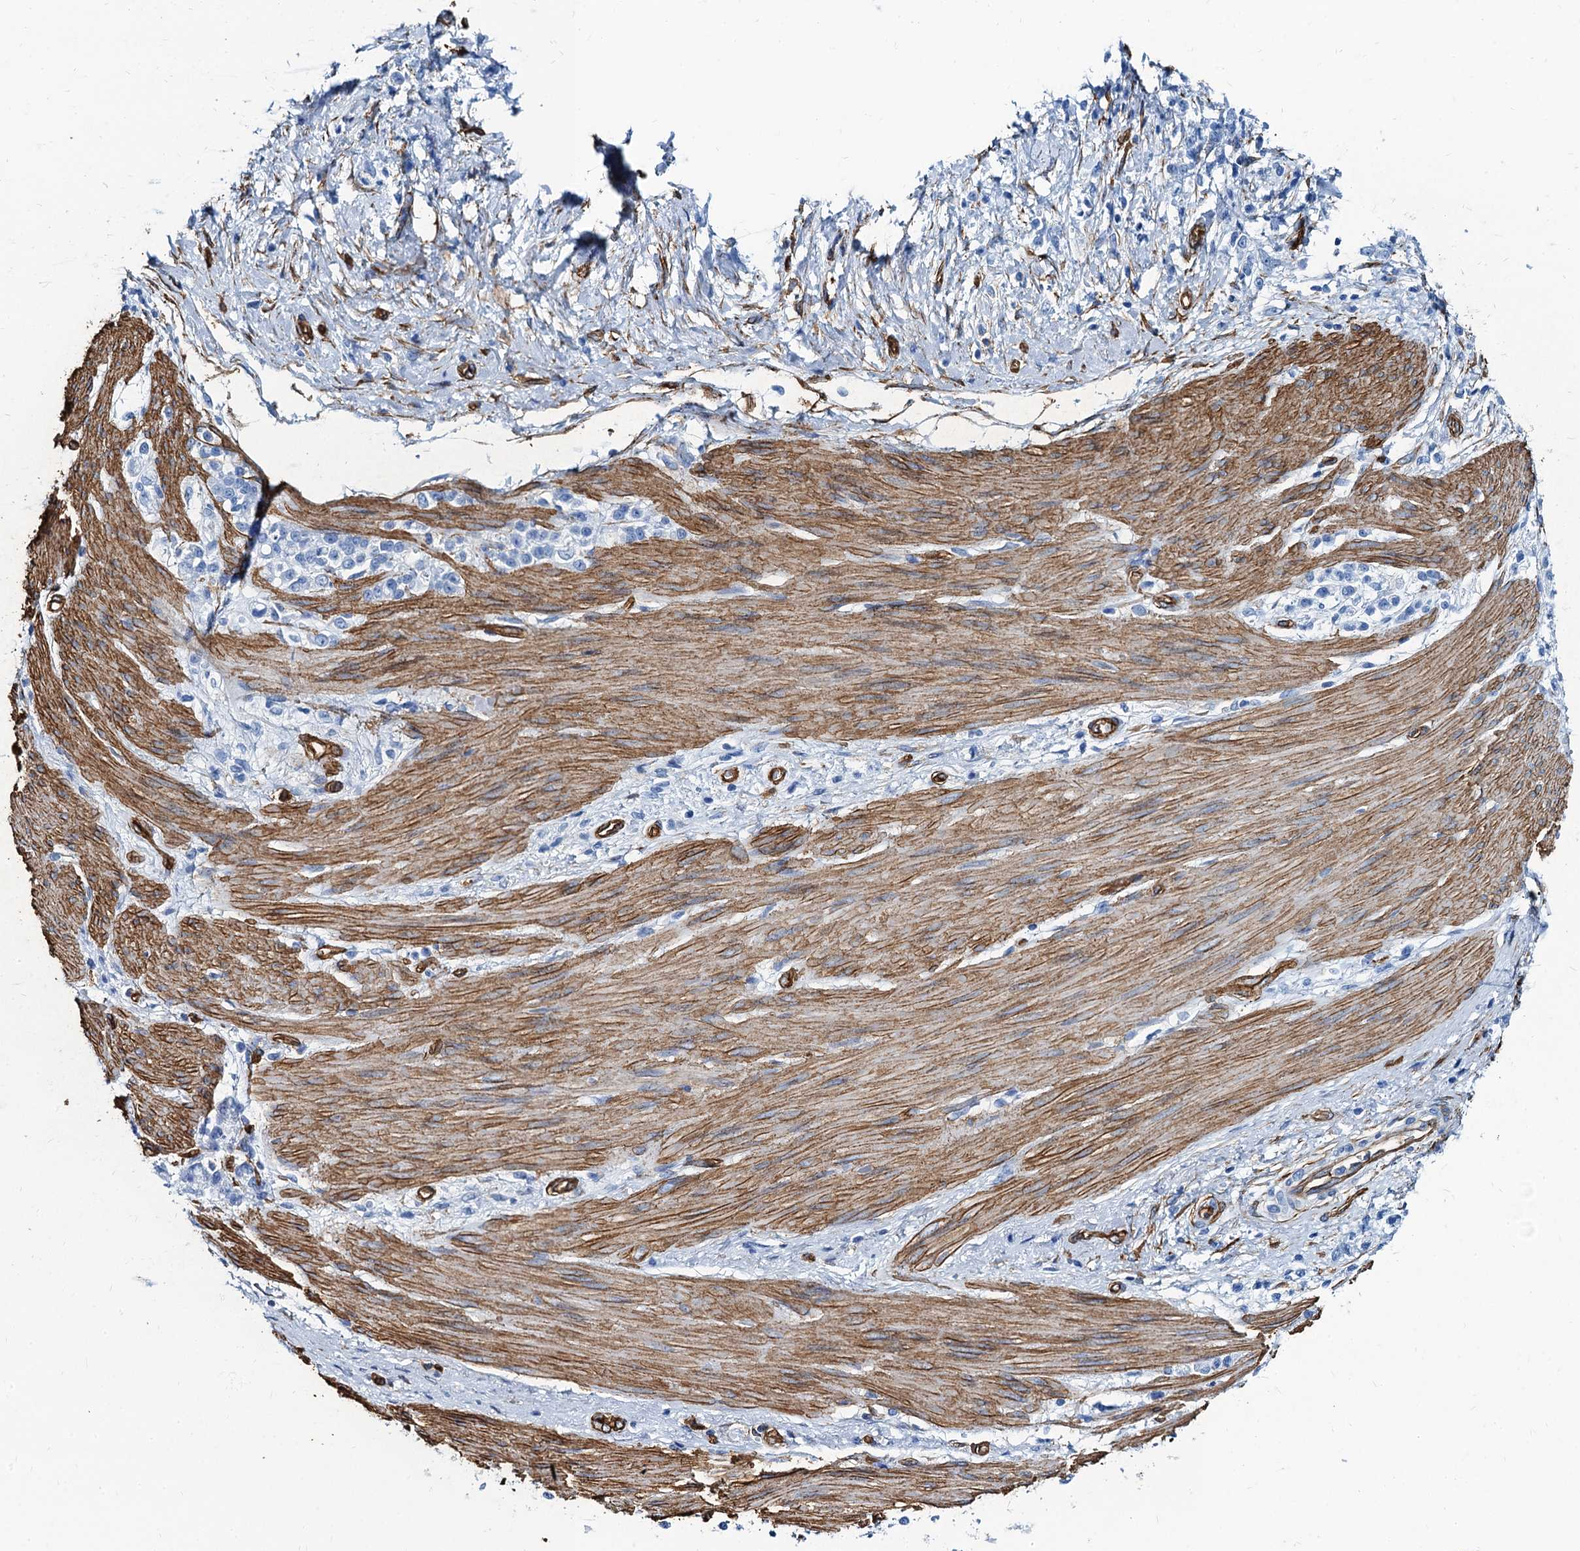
{"staining": {"intensity": "negative", "quantity": "none", "location": "none"}, "tissue": "stomach cancer", "cell_type": "Tumor cells", "image_type": "cancer", "snomed": [{"axis": "morphology", "description": "Adenocarcinoma, NOS"}, {"axis": "topography", "description": "Stomach"}], "caption": "The IHC photomicrograph has no significant staining in tumor cells of adenocarcinoma (stomach) tissue. (Brightfield microscopy of DAB (3,3'-diaminobenzidine) immunohistochemistry (IHC) at high magnification).", "gene": "CAVIN2", "patient": {"sex": "female", "age": 60}}